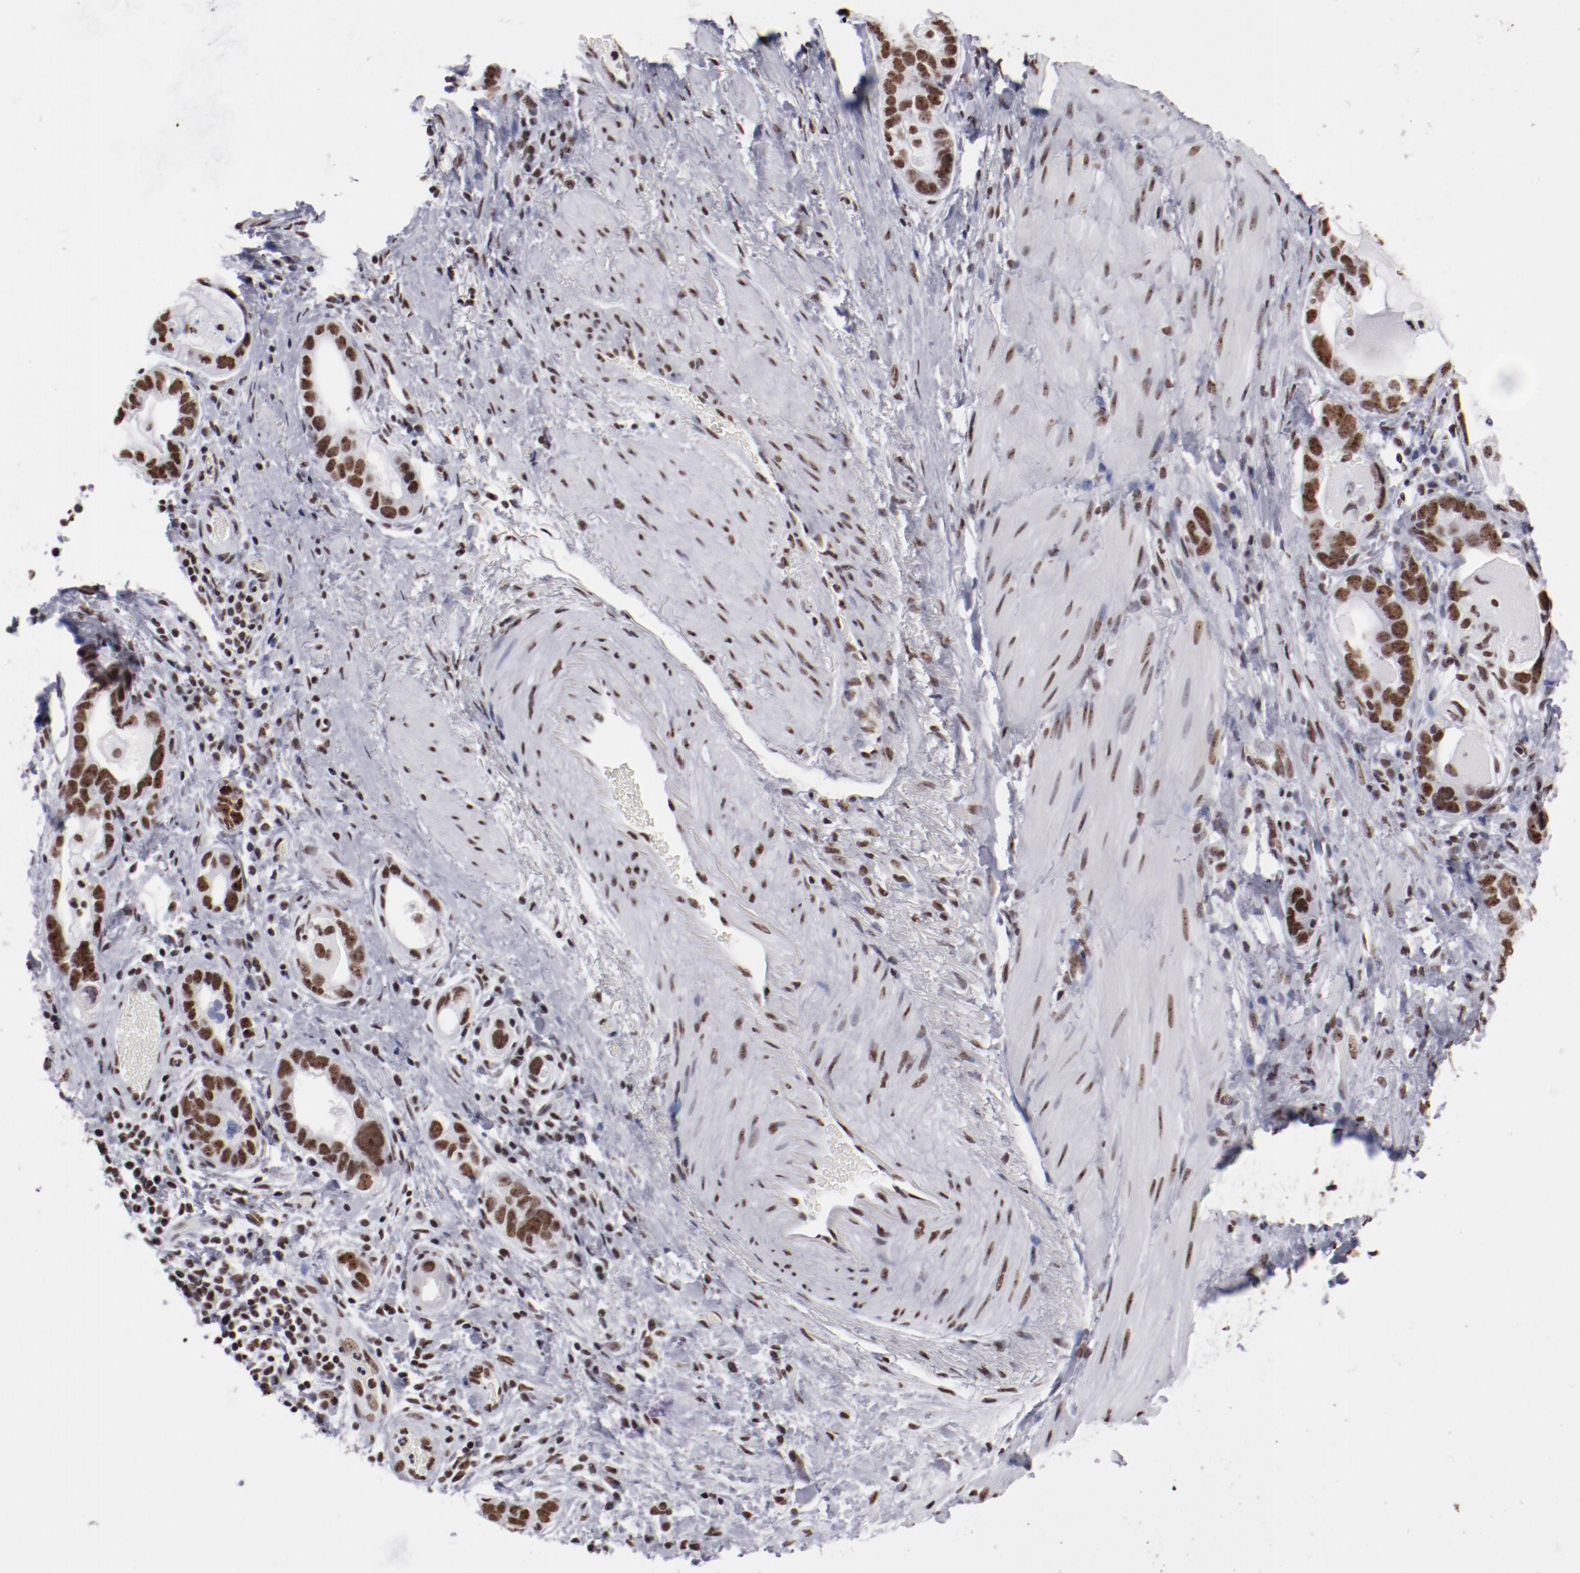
{"staining": {"intensity": "moderate", "quantity": ">75%", "location": "nuclear"}, "tissue": "stomach cancer", "cell_type": "Tumor cells", "image_type": "cancer", "snomed": [{"axis": "morphology", "description": "Adenocarcinoma, NOS"}, {"axis": "topography", "description": "Stomach, lower"}], "caption": "This image exhibits immunohistochemistry (IHC) staining of stomach cancer, with medium moderate nuclear staining in approximately >75% of tumor cells.", "gene": "HNRNPA2B1", "patient": {"sex": "female", "age": 93}}